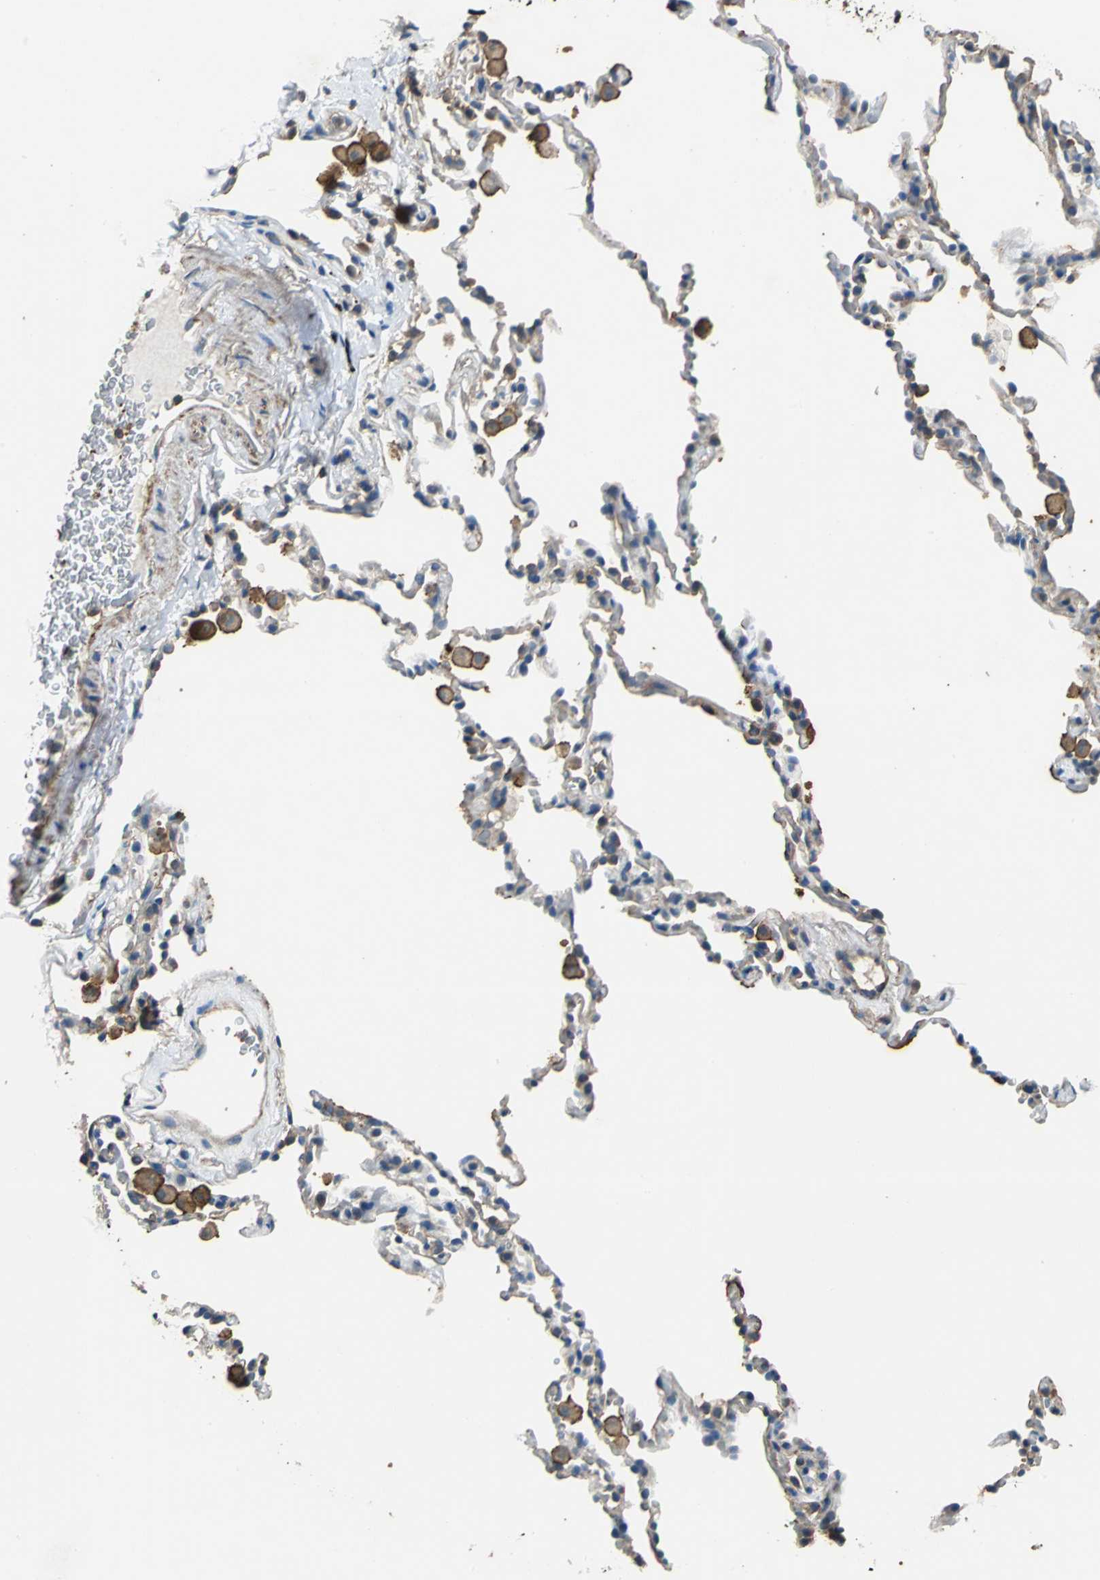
{"staining": {"intensity": "weak", "quantity": ">75%", "location": "cytoplasmic/membranous"}, "tissue": "lung", "cell_type": "Alveolar cells", "image_type": "normal", "snomed": [{"axis": "morphology", "description": "Normal tissue, NOS"}, {"axis": "morphology", "description": "Soft tissue tumor metastatic"}, {"axis": "topography", "description": "Lung"}], "caption": "Immunohistochemistry (DAB (3,3'-diaminobenzidine)) staining of benign lung exhibits weak cytoplasmic/membranous protein positivity in about >75% of alveolar cells.", "gene": "PARVA", "patient": {"sex": "male", "age": 59}}